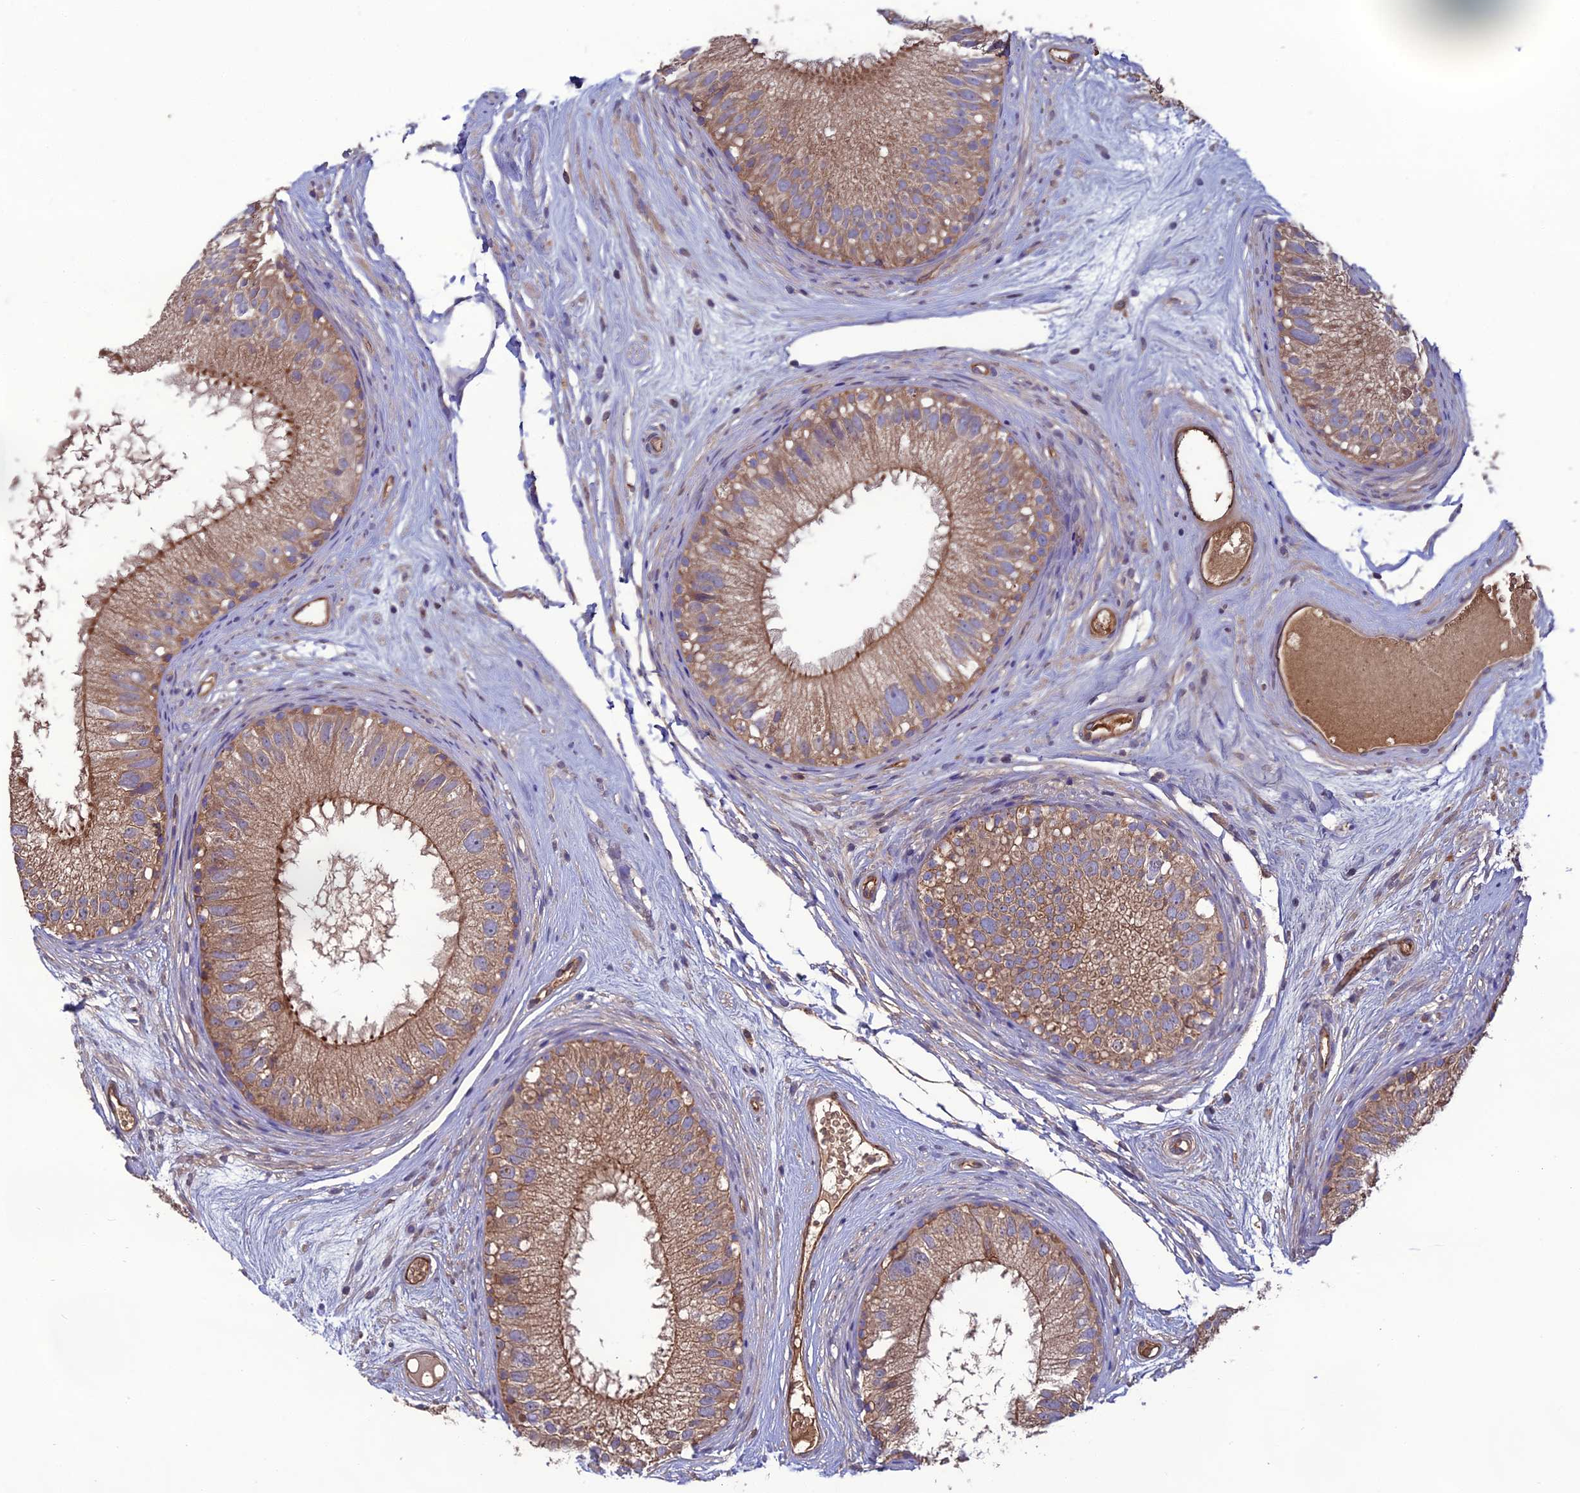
{"staining": {"intensity": "moderate", "quantity": ">75%", "location": "cytoplasmic/membranous"}, "tissue": "epididymis", "cell_type": "Glandular cells", "image_type": "normal", "snomed": [{"axis": "morphology", "description": "Normal tissue, NOS"}, {"axis": "topography", "description": "Epididymis"}], "caption": "Immunohistochemistry (DAB (3,3'-diaminobenzidine)) staining of normal epididymis shows moderate cytoplasmic/membranous protein expression in about >75% of glandular cells.", "gene": "GALR2", "patient": {"sex": "male", "age": 77}}